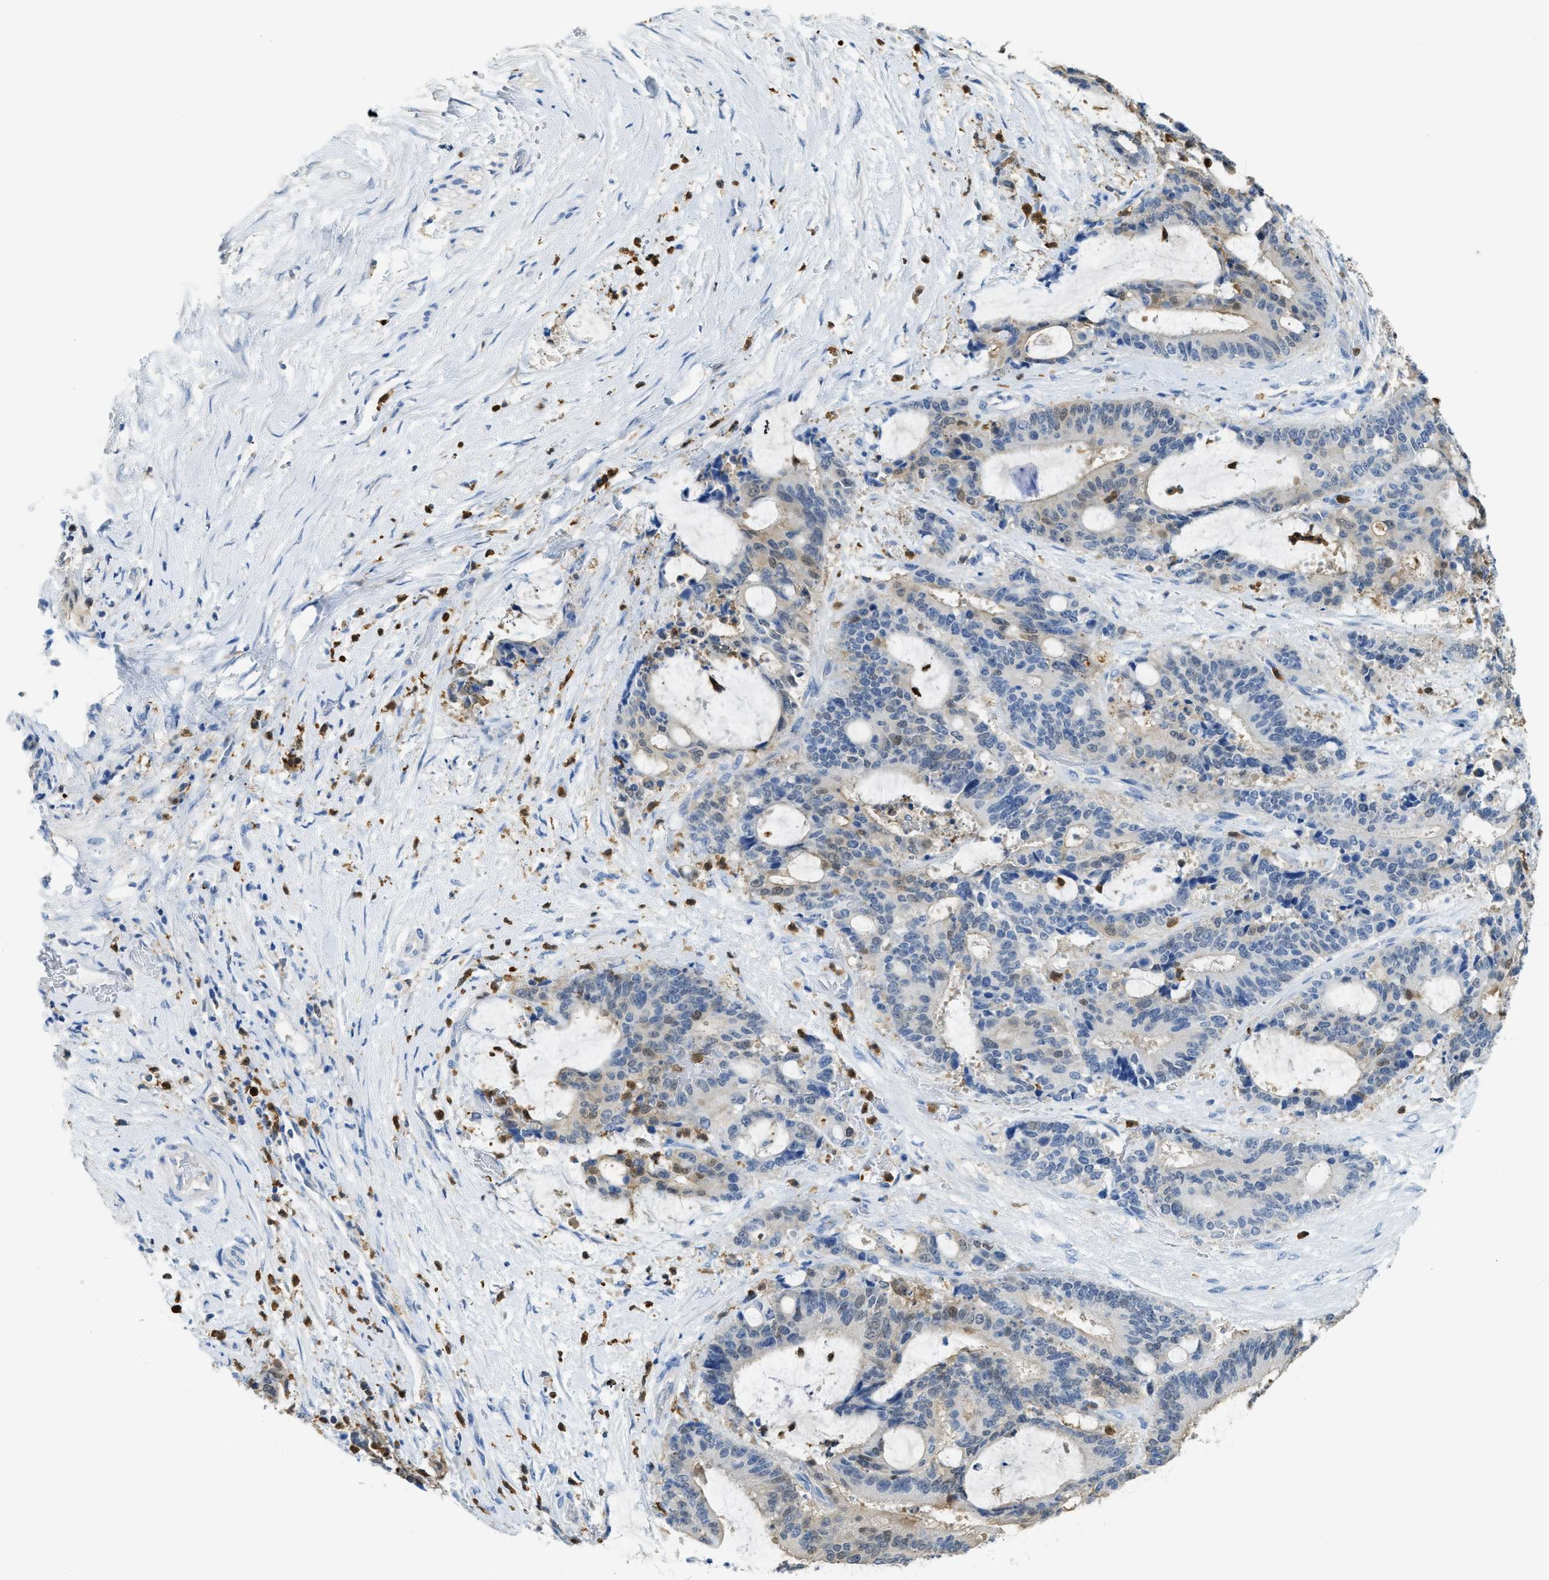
{"staining": {"intensity": "weak", "quantity": "25%-75%", "location": "cytoplasmic/membranous,nuclear"}, "tissue": "liver cancer", "cell_type": "Tumor cells", "image_type": "cancer", "snomed": [{"axis": "morphology", "description": "Normal tissue, NOS"}, {"axis": "morphology", "description": "Cholangiocarcinoma"}, {"axis": "topography", "description": "Liver"}, {"axis": "topography", "description": "Peripheral nerve tissue"}], "caption": "Liver cholangiocarcinoma stained with immunohistochemistry displays weak cytoplasmic/membranous and nuclear expression in about 25%-75% of tumor cells.", "gene": "SERPINB1", "patient": {"sex": "female", "age": 73}}